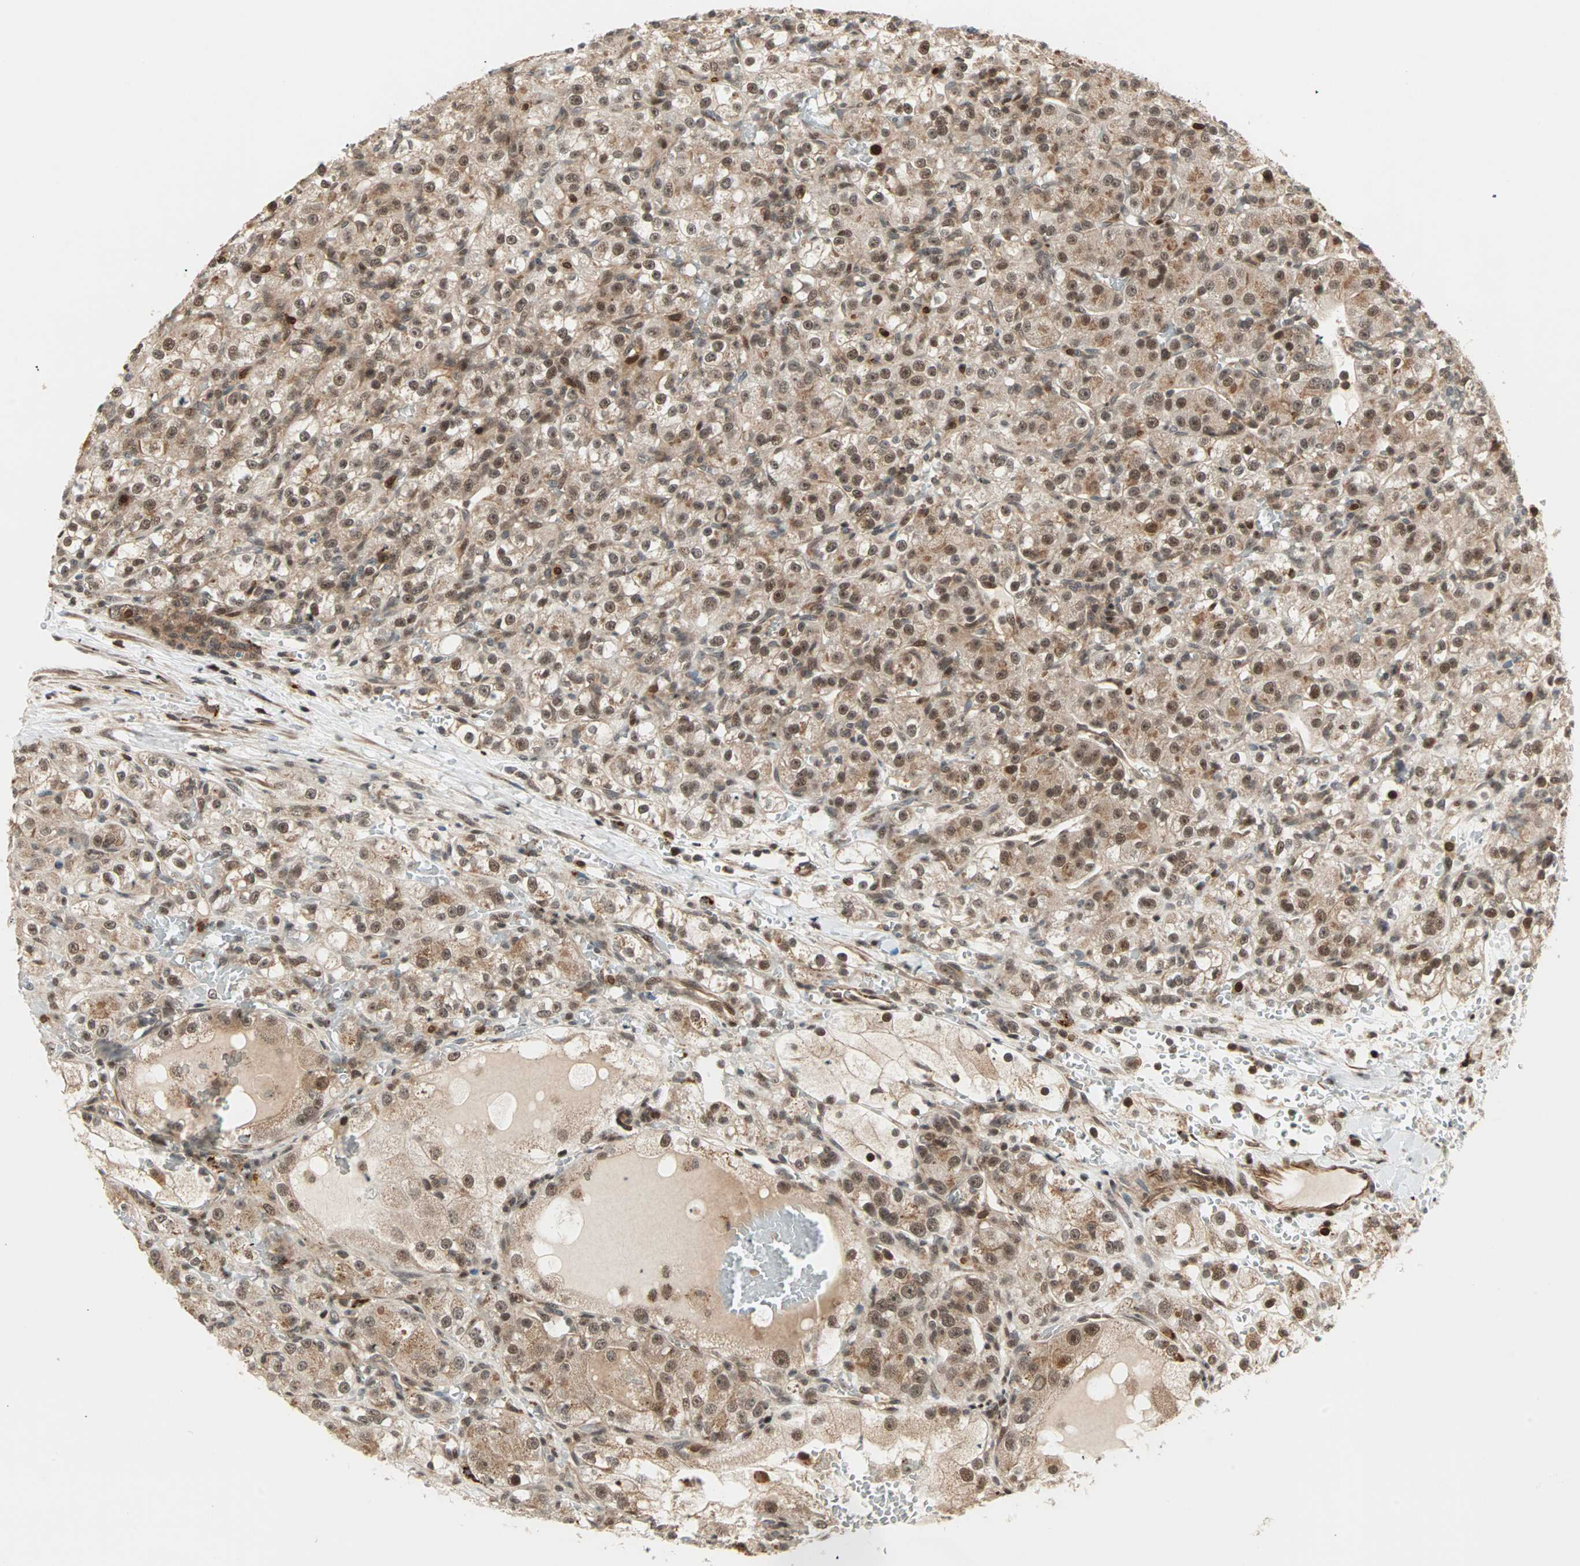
{"staining": {"intensity": "moderate", "quantity": ">75%", "location": "cytoplasmic/membranous,nuclear"}, "tissue": "renal cancer", "cell_type": "Tumor cells", "image_type": "cancer", "snomed": [{"axis": "morphology", "description": "Normal tissue, NOS"}, {"axis": "morphology", "description": "Adenocarcinoma, NOS"}, {"axis": "topography", "description": "Kidney"}], "caption": "This image reveals renal cancer (adenocarcinoma) stained with immunohistochemistry to label a protein in brown. The cytoplasmic/membranous and nuclear of tumor cells show moderate positivity for the protein. Nuclei are counter-stained blue.", "gene": "ZBED9", "patient": {"sex": "male", "age": 61}}